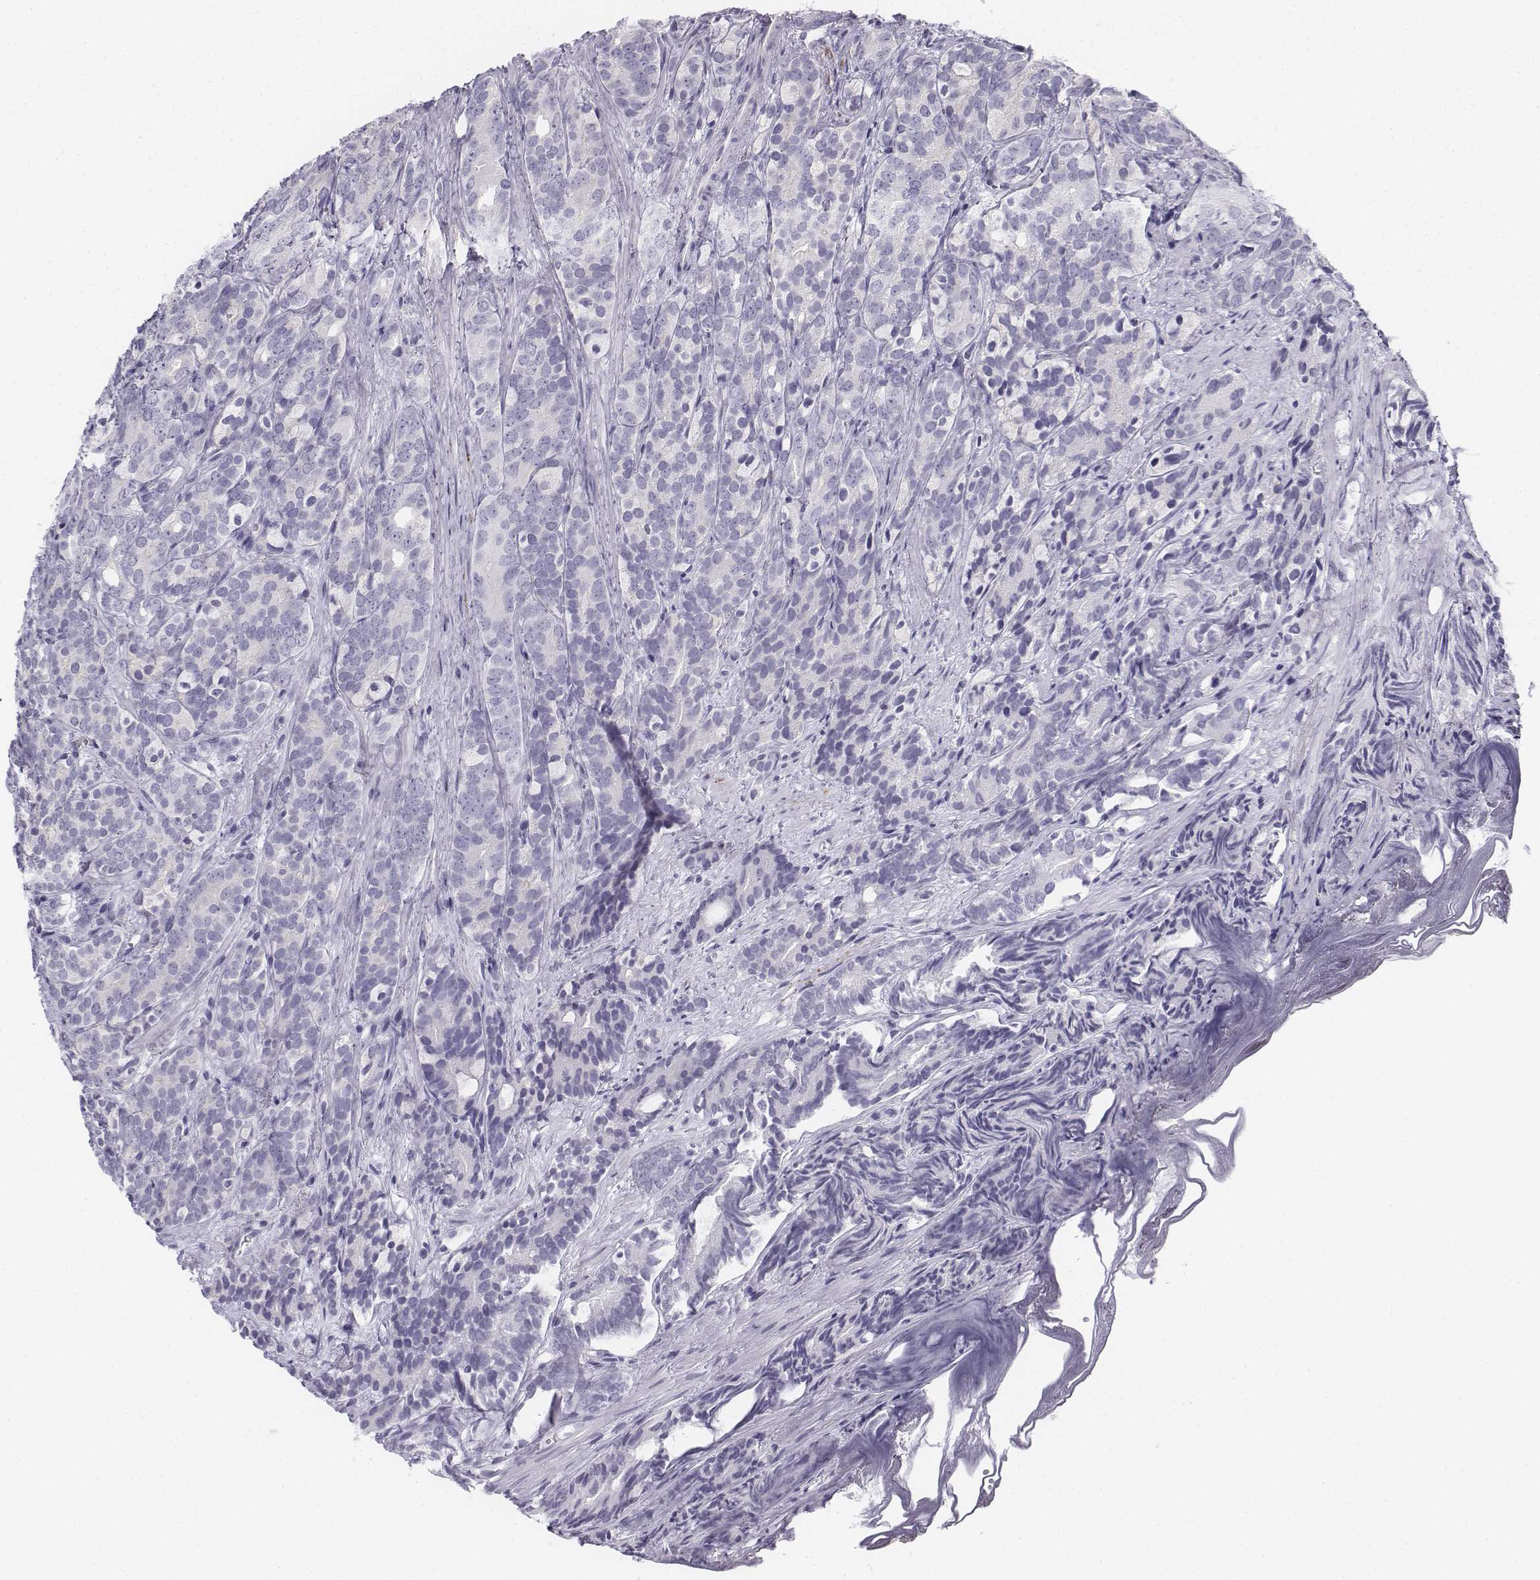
{"staining": {"intensity": "negative", "quantity": "none", "location": "none"}, "tissue": "prostate cancer", "cell_type": "Tumor cells", "image_type": "cancer", "snomed": [{"axis": "morphology", "description": "Adenocarcinoma, High grade"}, {"axis": "topography", "description": "Prostate"}], "caption": "An image of human high-grade adenocarcinoma (prostate) is negative for staining in tumor cells.", "gene": "TH", "patient": {"sex": "male", "age": 84}}